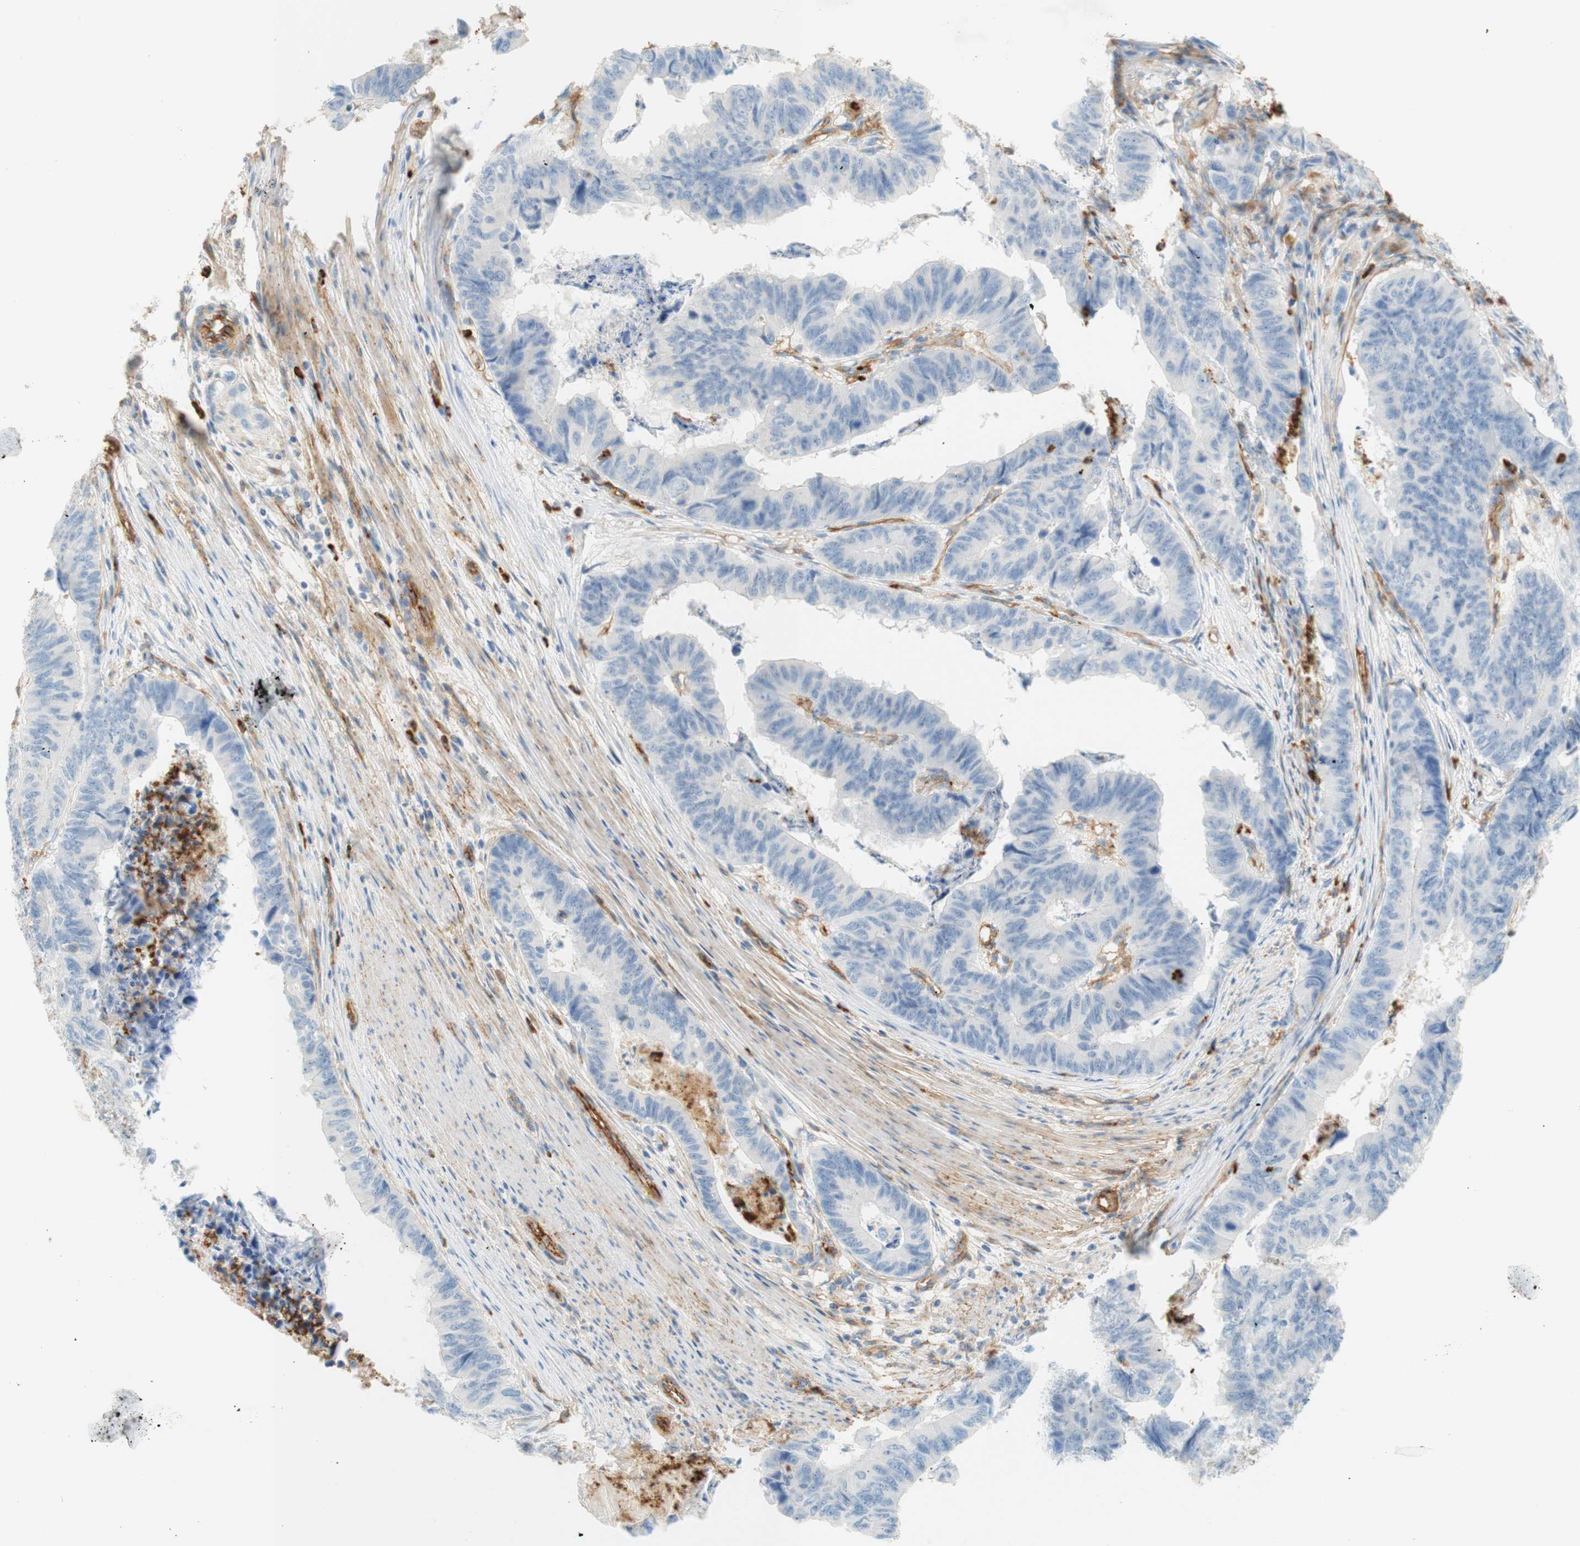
{"staining": {"intensity": "negative", "quantity": "none", "location": "none"}, "tissue": "stomach cancer", "cell_type": "Tumor cells", "image_type": "cancer", "snomed": [{"axis": "morphology", "description": "Adenocarcinoma, NOS"}, {"axis": "topography", "description": "Stomach, lower"}], "caption": "Tumor cells show no significant protein positivity in stomach cancer.", "gene": "STOM", "patient": {"sex": "male", "age": 77}}